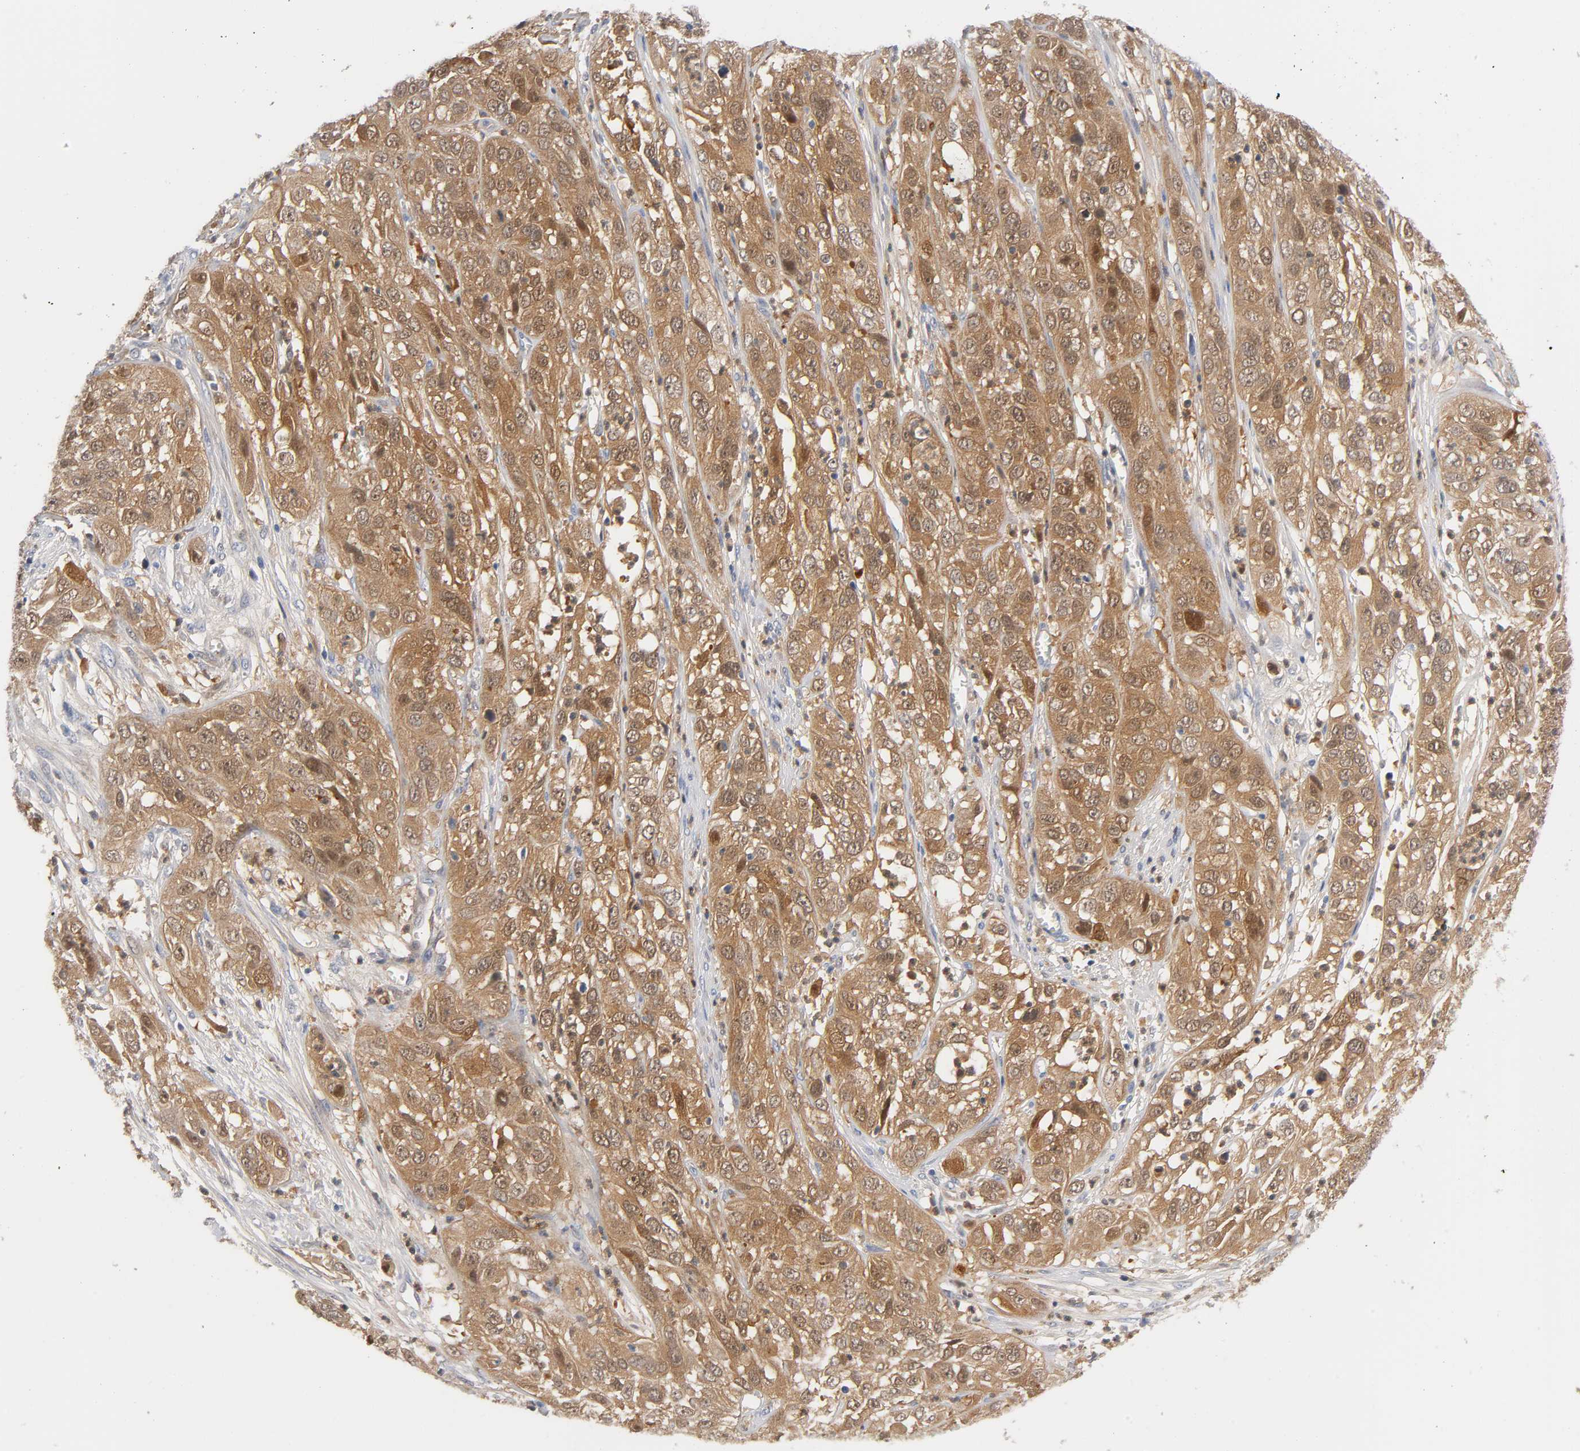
{"staining": {"intensity": "moderate", "quantity": ">75%", "location": "cytoplasmic/membranous,nuclear"}, "tissue": "cervical cancer", "cell_type": "Tumor cells", "image_type": "cancer", "snomed": [{"axis": "morphology", "description": "Squamous cell carcinoma, NOS"}, {"axis": "topography", "description": "Cervix"}], "caption": "IHC image of cervical cancer (squamous cell carcinoma) stained for a protein (brown), which demonstrates medium levels of moderate cytoplasmic/membranous and nuclear expression in approximately >75% of tumor cells.", "gene": "IL18", "patient": {"sex": "female", "age": 32}}